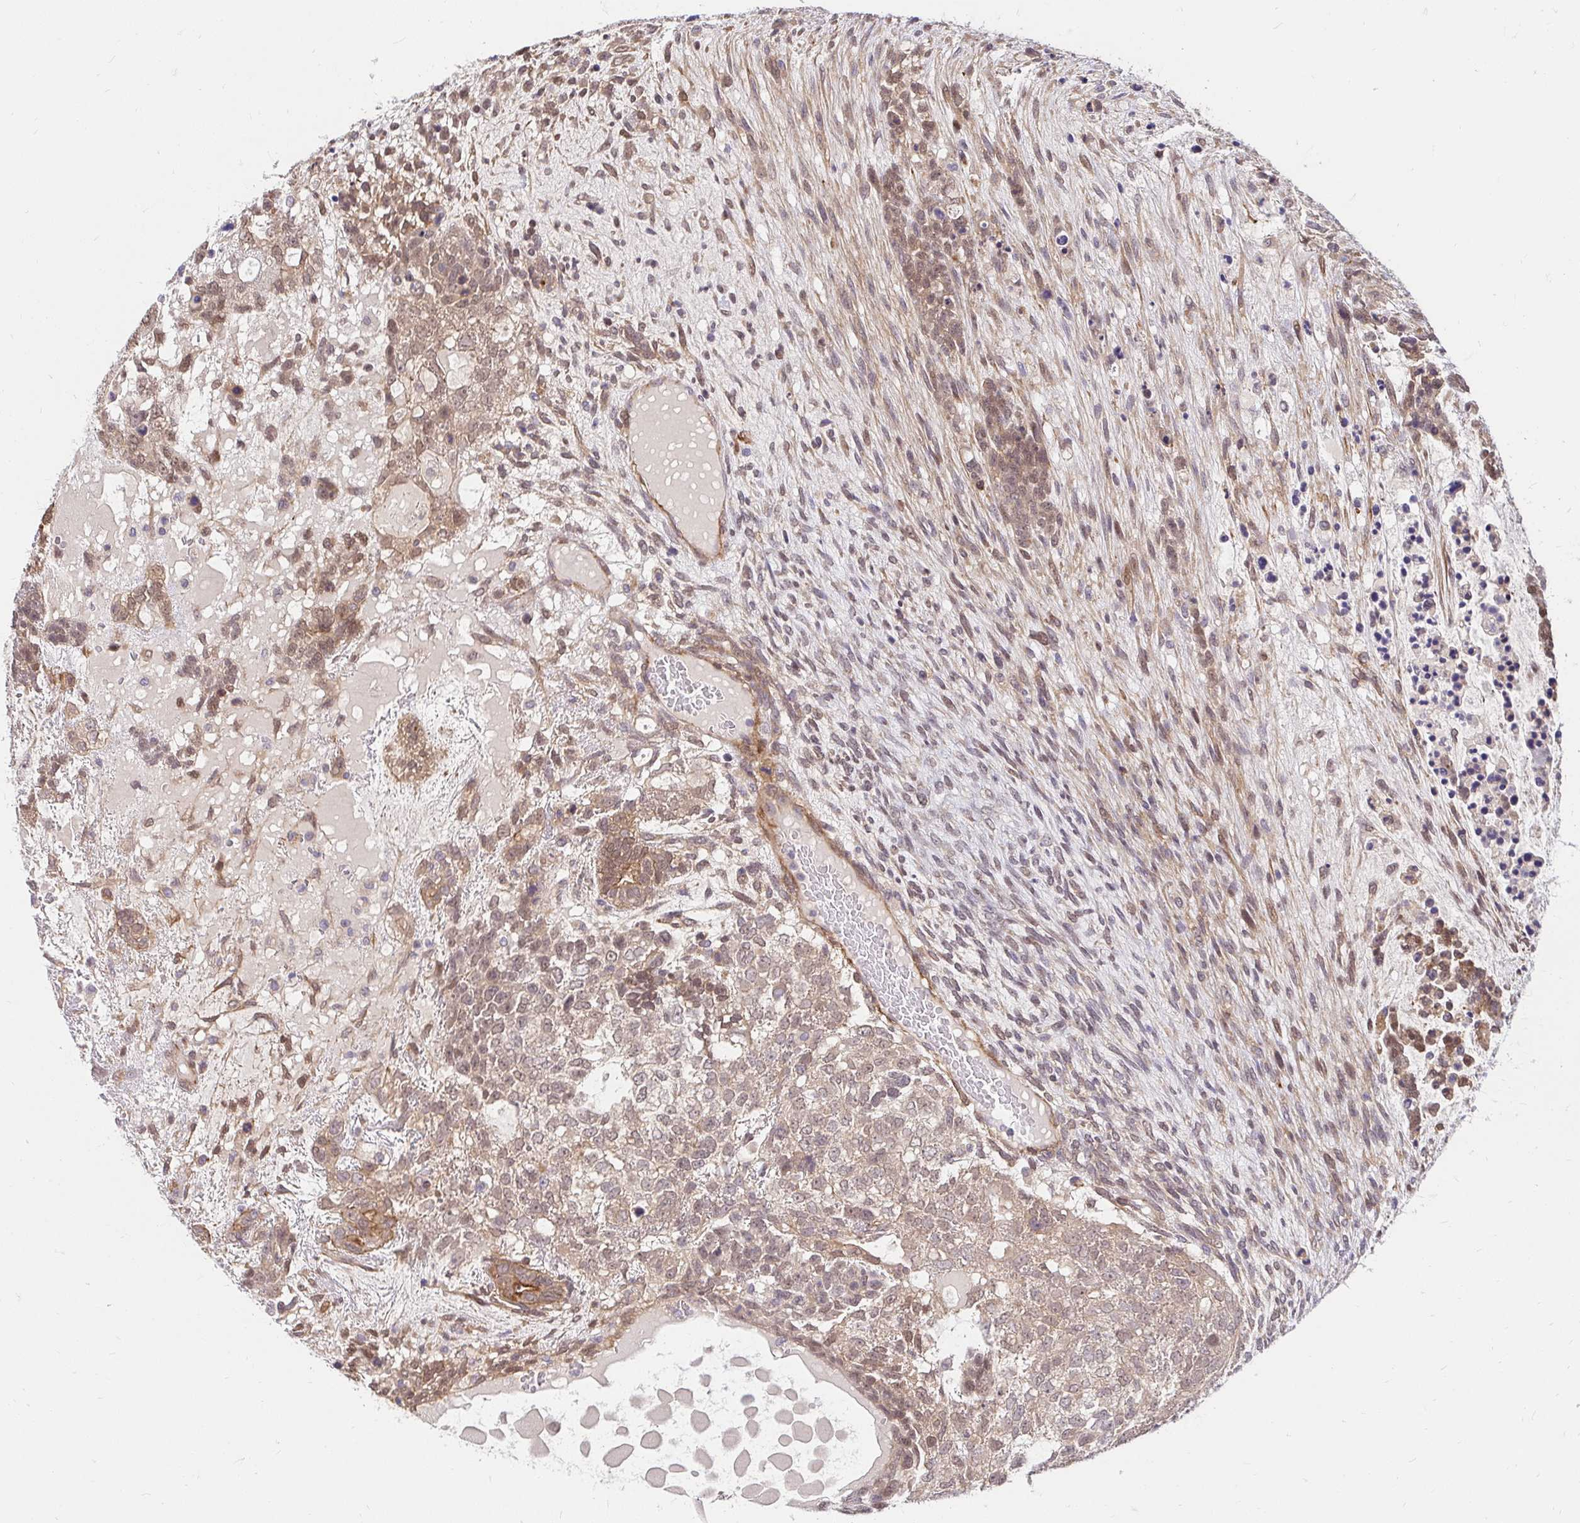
{"staining": {"intensity": "moderate", "quantity": ">75%", "location": "cytoplasmic/membranous,nuclear"}, "tissue": "testis cancer", "cell_type": "Tumor cells", "image_type": "cancer", "snomed": [{"axis": "morphology", "description": "Carcinoma, Embryonal, NOS"}, {"axis": "topography", "description": "Testis"}], "caption": "The histopathology image shows immunohistochemical staining of embryonal carcinoma (testis). There is moderate cytoplasmic/membranous and nuclear staining is identified in about >75% of tumor cells.", "gene": "YAP1", "patient": {"sex": "male", "age": 23}}